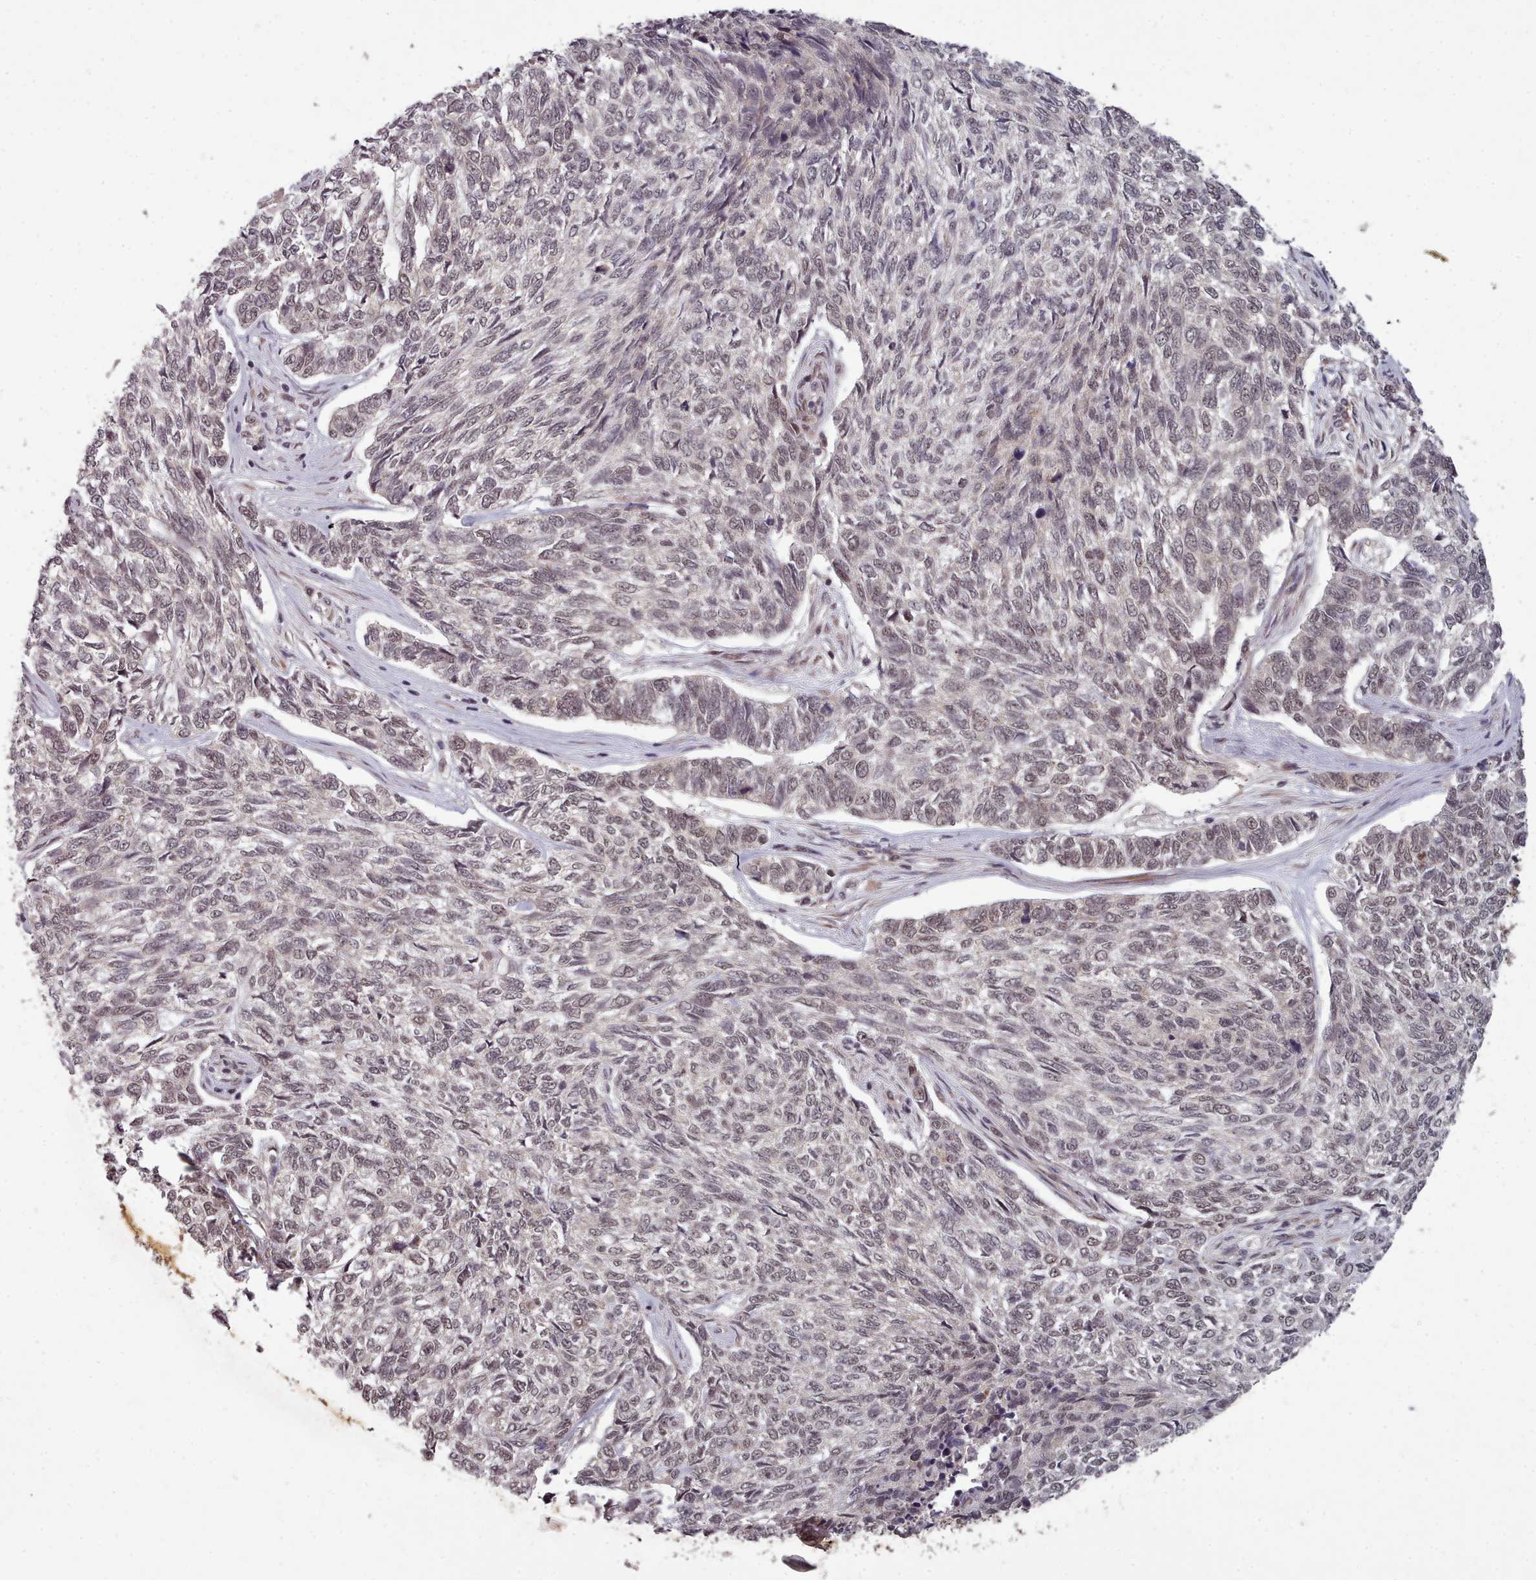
{"staining": {"intensity": "negative", "quantity": "none", "location": "none"}, "tissue": "skin cancer", "cell_type": "Tumor cells", "image_type": "cancer", "snomed": [{"axis": "morphology", "description": "Basal cell carcinoma"}, {"axis": "topography", "description": "Skin"}], "caption": "Immunohistochemistry (IHC) photomicrograph of neoplastic tissue: human basal cell carcinoma (skin) stained with DAB (3,3'-diaminobenzidine) shows no significant protein staining in tumor cells. The staining is performed using DAB (3,3'-diaminobenzidine) brown chromogen with nuclei counter-stained in using hematoxylin.", "gene": "DHX8", "patient": {"sex": "female", "age": 65}}